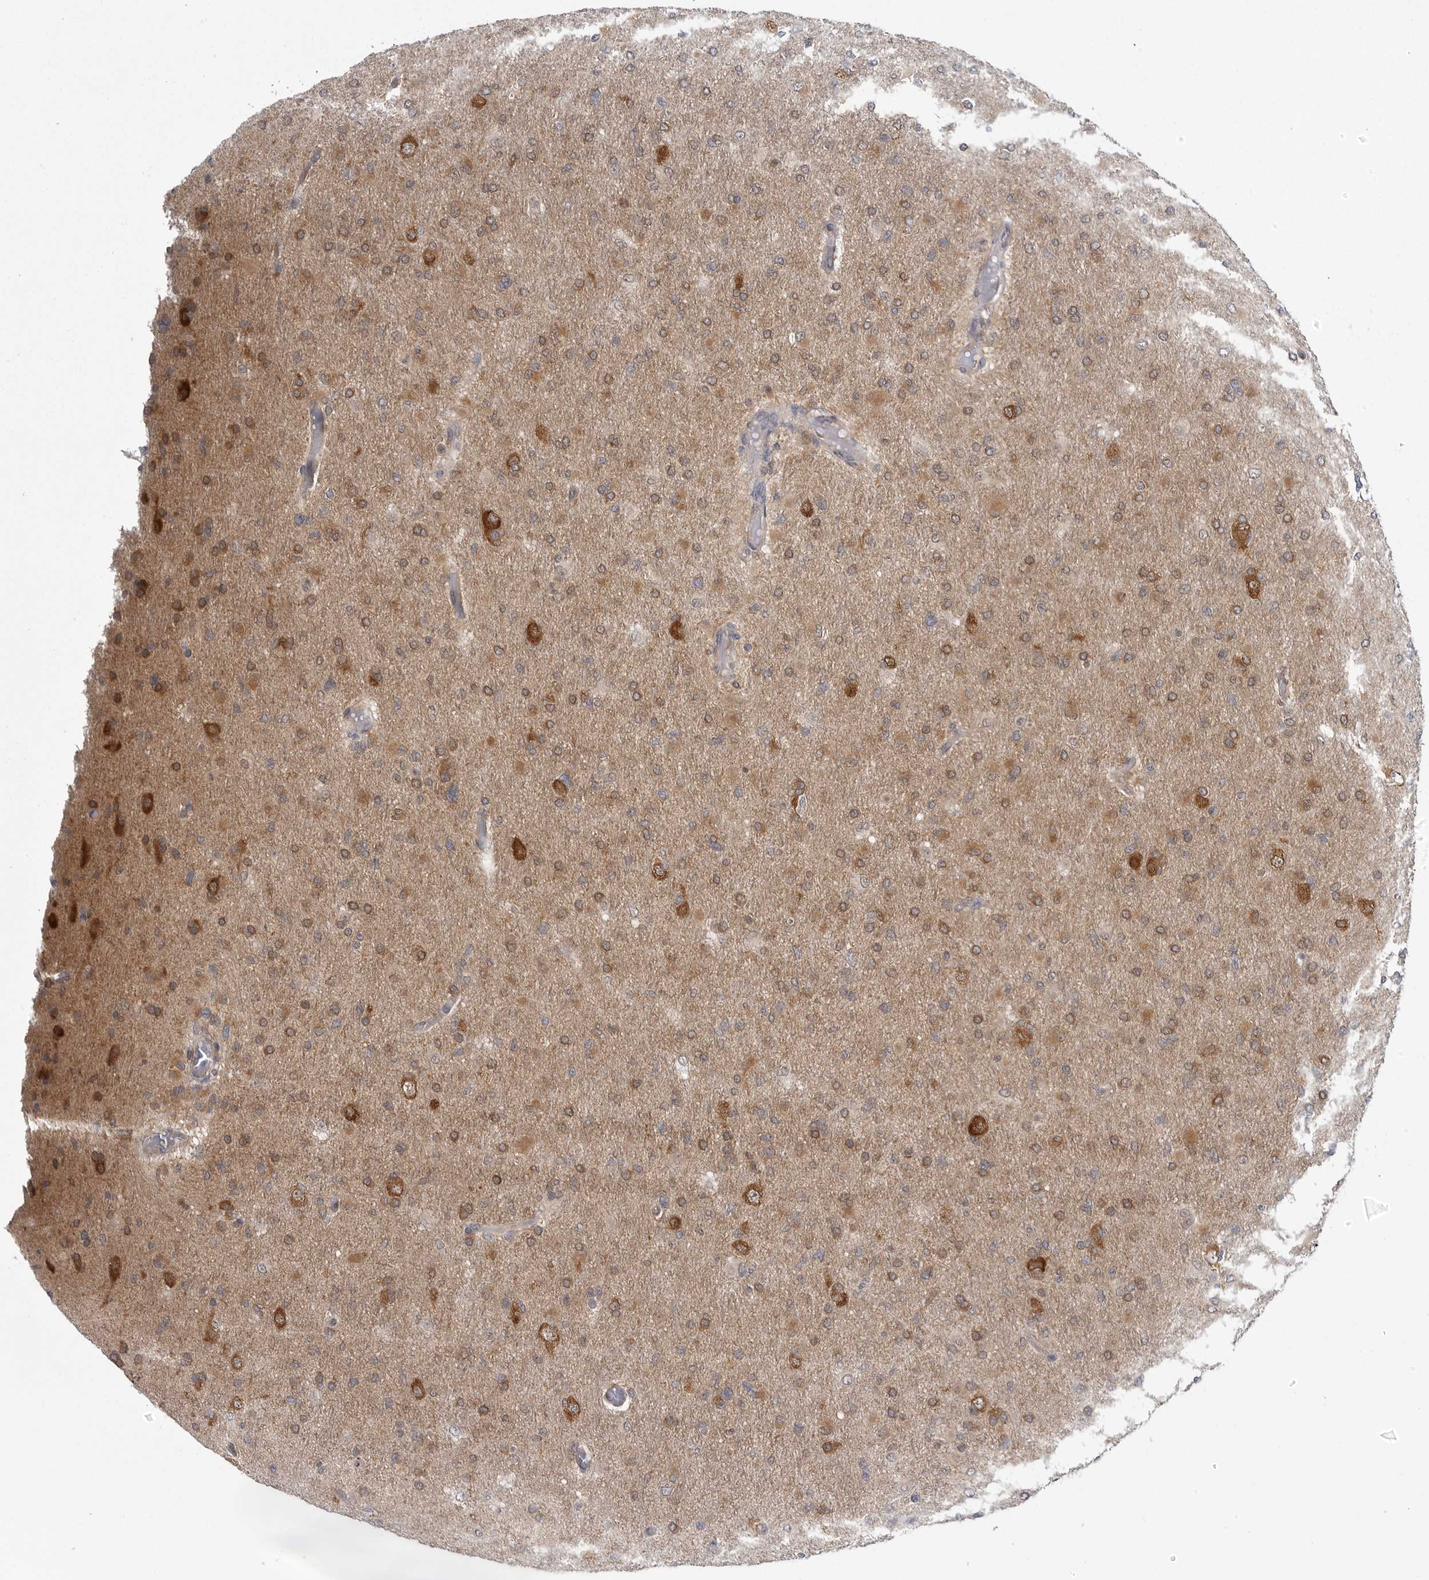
{"staining": {"intensity": "moderate", "quantity": ">75%", "location": "cytoplasmic/membranous"}, "tissue": "glioma", "cell_type": "Tumor cells", "image_type": "cancer", "snomed": [{"axis": "morphology", "description": "Glioma, malignant, High grade"}, {"axis": "topography", "description": "Cerebral cortex"}], "caption": "Glioma stained for a protein displays moderate cytoplasmic/membranous positivity in tumor cells.", "gene": "CACYBP", "patient": {"sex": "female", "age": 36}}